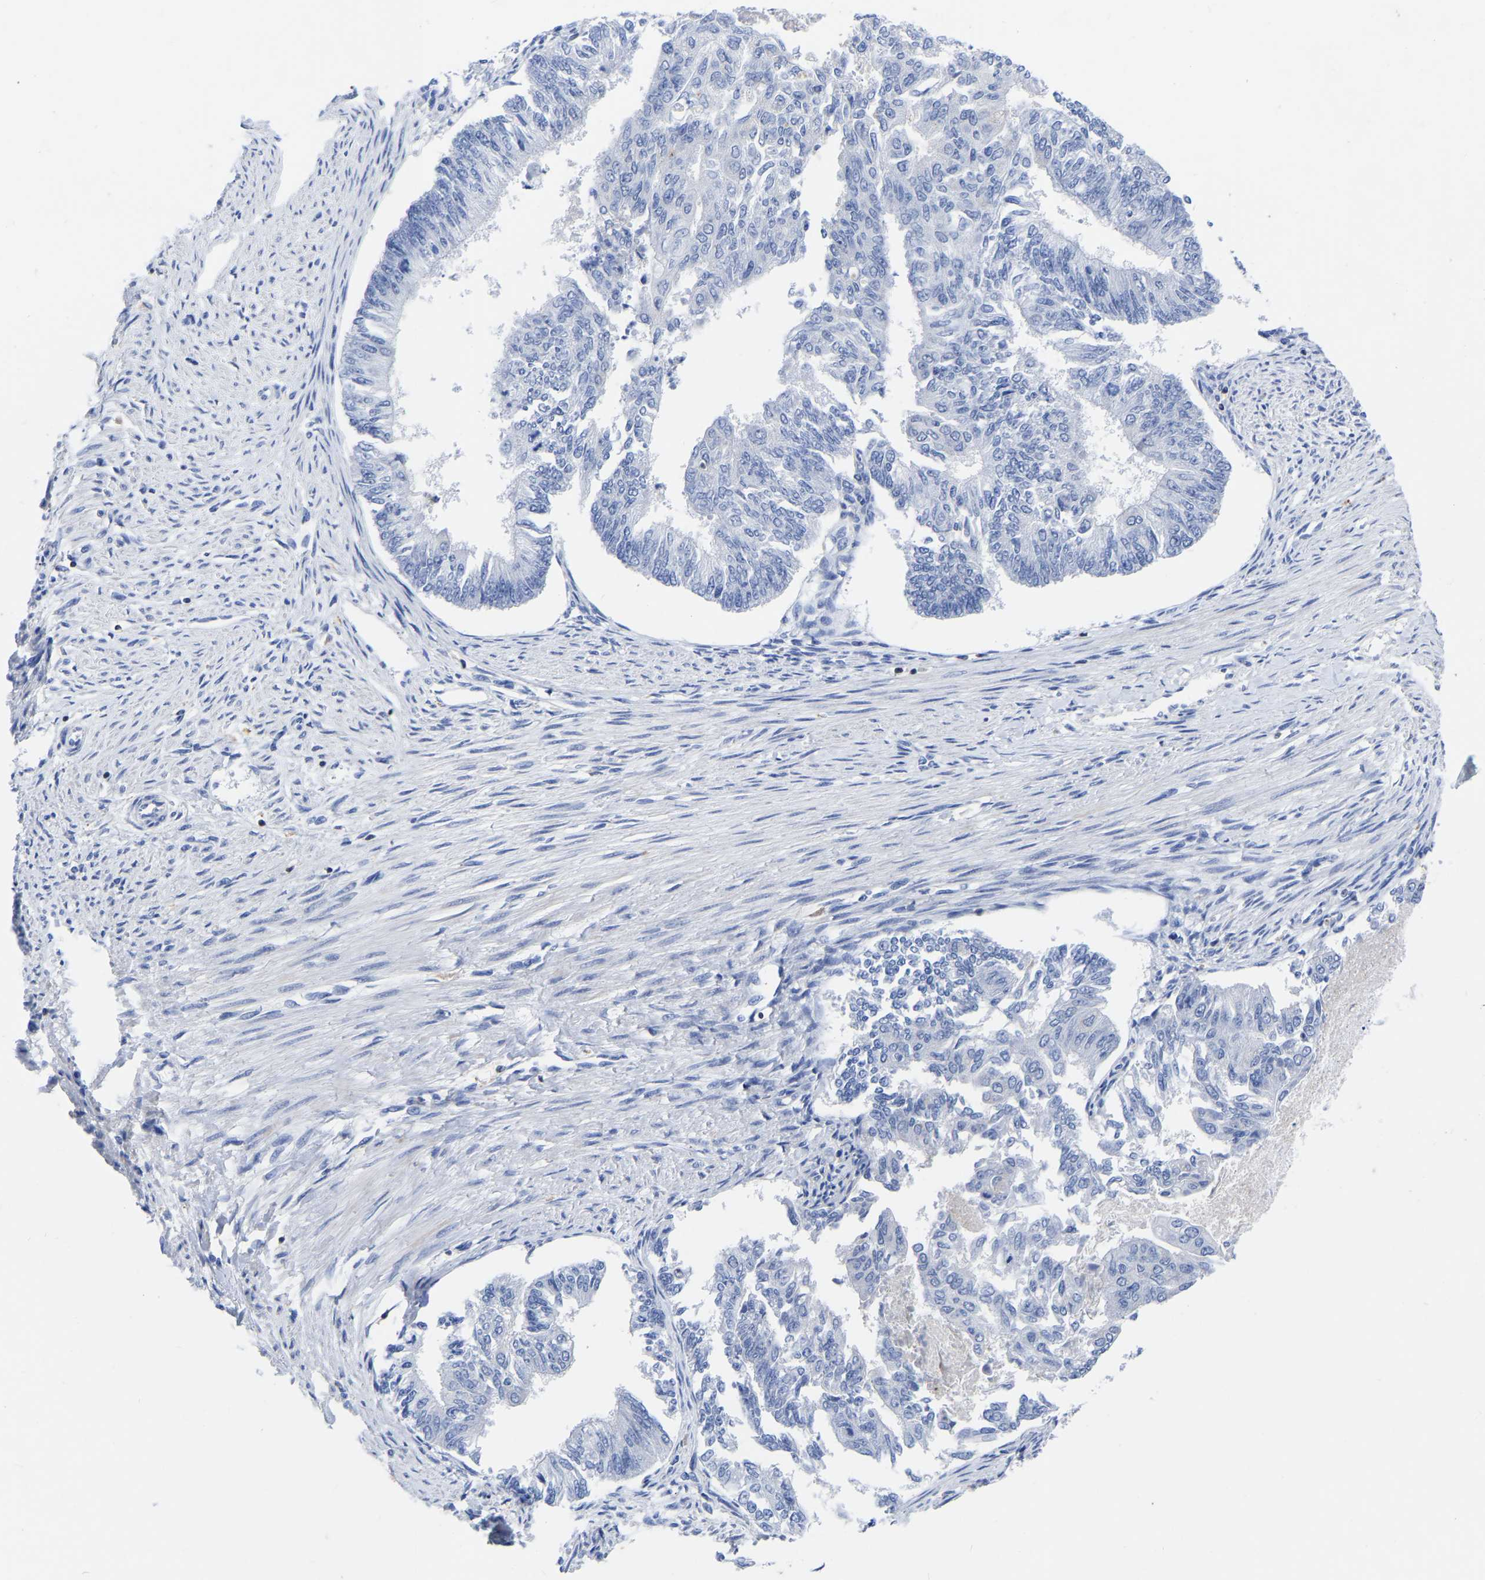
{"staining": {"intensity": "negative", "quantity": "none", "location": "none"}, "tissue": "endometrial cancer", "cell_type": "Tumor cells", "image_type": "cancer", "snomed": [{"axis": "morphology", "description": "Adenocarcinoma, NOS"}, {"axis": "topography", "description": "Endometrium"}], "caption": "The immunohistochemistry (IHC) micrograph has no significant staining in tumor cells of endometrial adenocarcinoma tissue.", "gene": "PTPN7", "patient": {"sex": "female", "age": 32}}